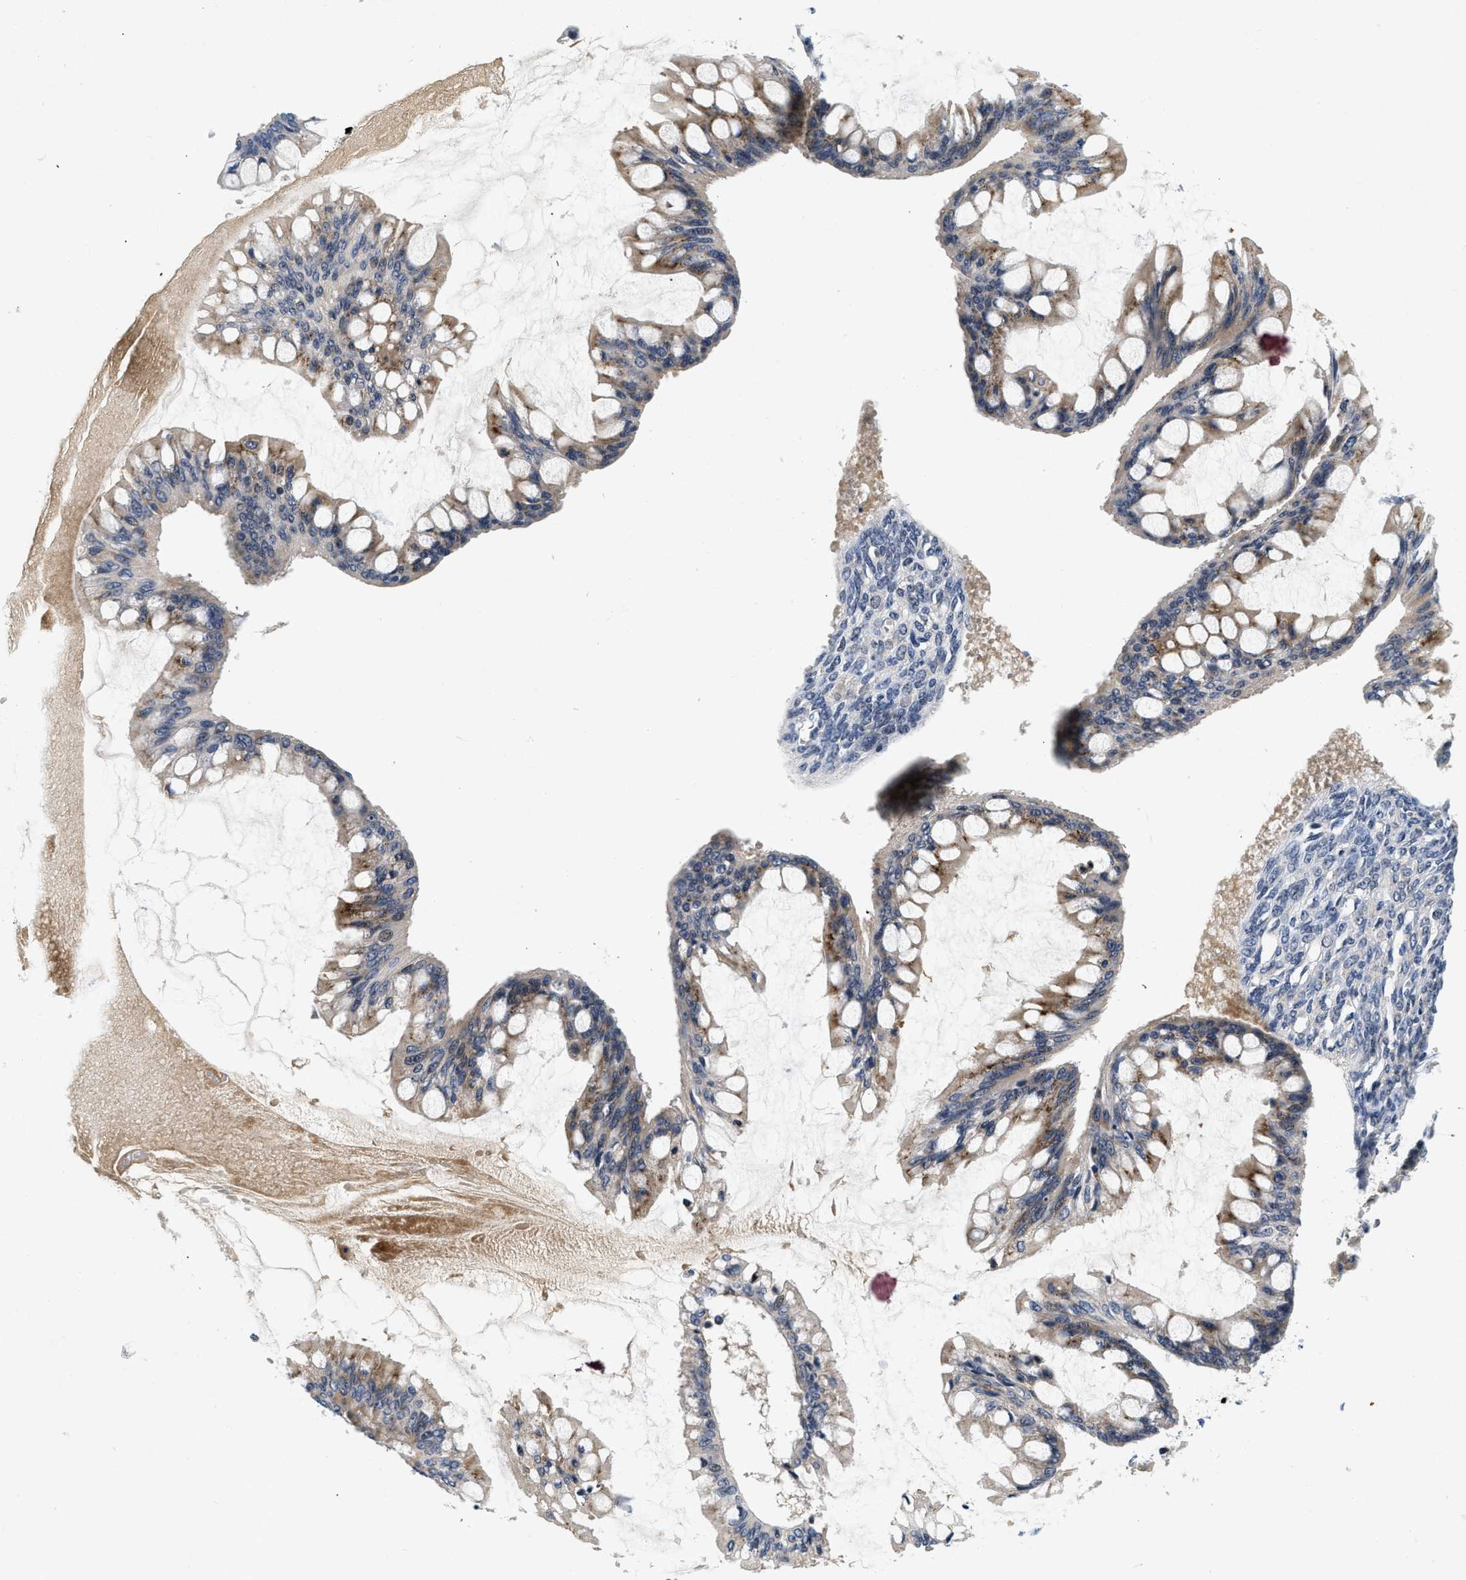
{"staining": {"intensity": "moderate", "quantity": ">75%", "location": "cytoplasmic/membranous"}, "tissue": "ovarian cancer", "cell_type": "Tumor cells", "image_type": "cancer", "snomed": [{"axis": "morphology", "description": "Cystadenocarcinoma, mucinous, NOS"}, {"axis": "topography", "description": "Ovary"}], "caption": "High-magnification brightfield microscopy of ovarian cancer (mucinous cystadenocarcinoma) stained with DAB (3,3'-diaminobenzidine) (brown) and counterstained with hematoxylin (blue). tumor cells exhibit moderate cytoplasmic/membranous staining is appreciated in about>75% of cells. (IHC, brightfield microscopy, high magnification).", "gene": "PDP1", "patient": {"sex": "female", "age": 73}}